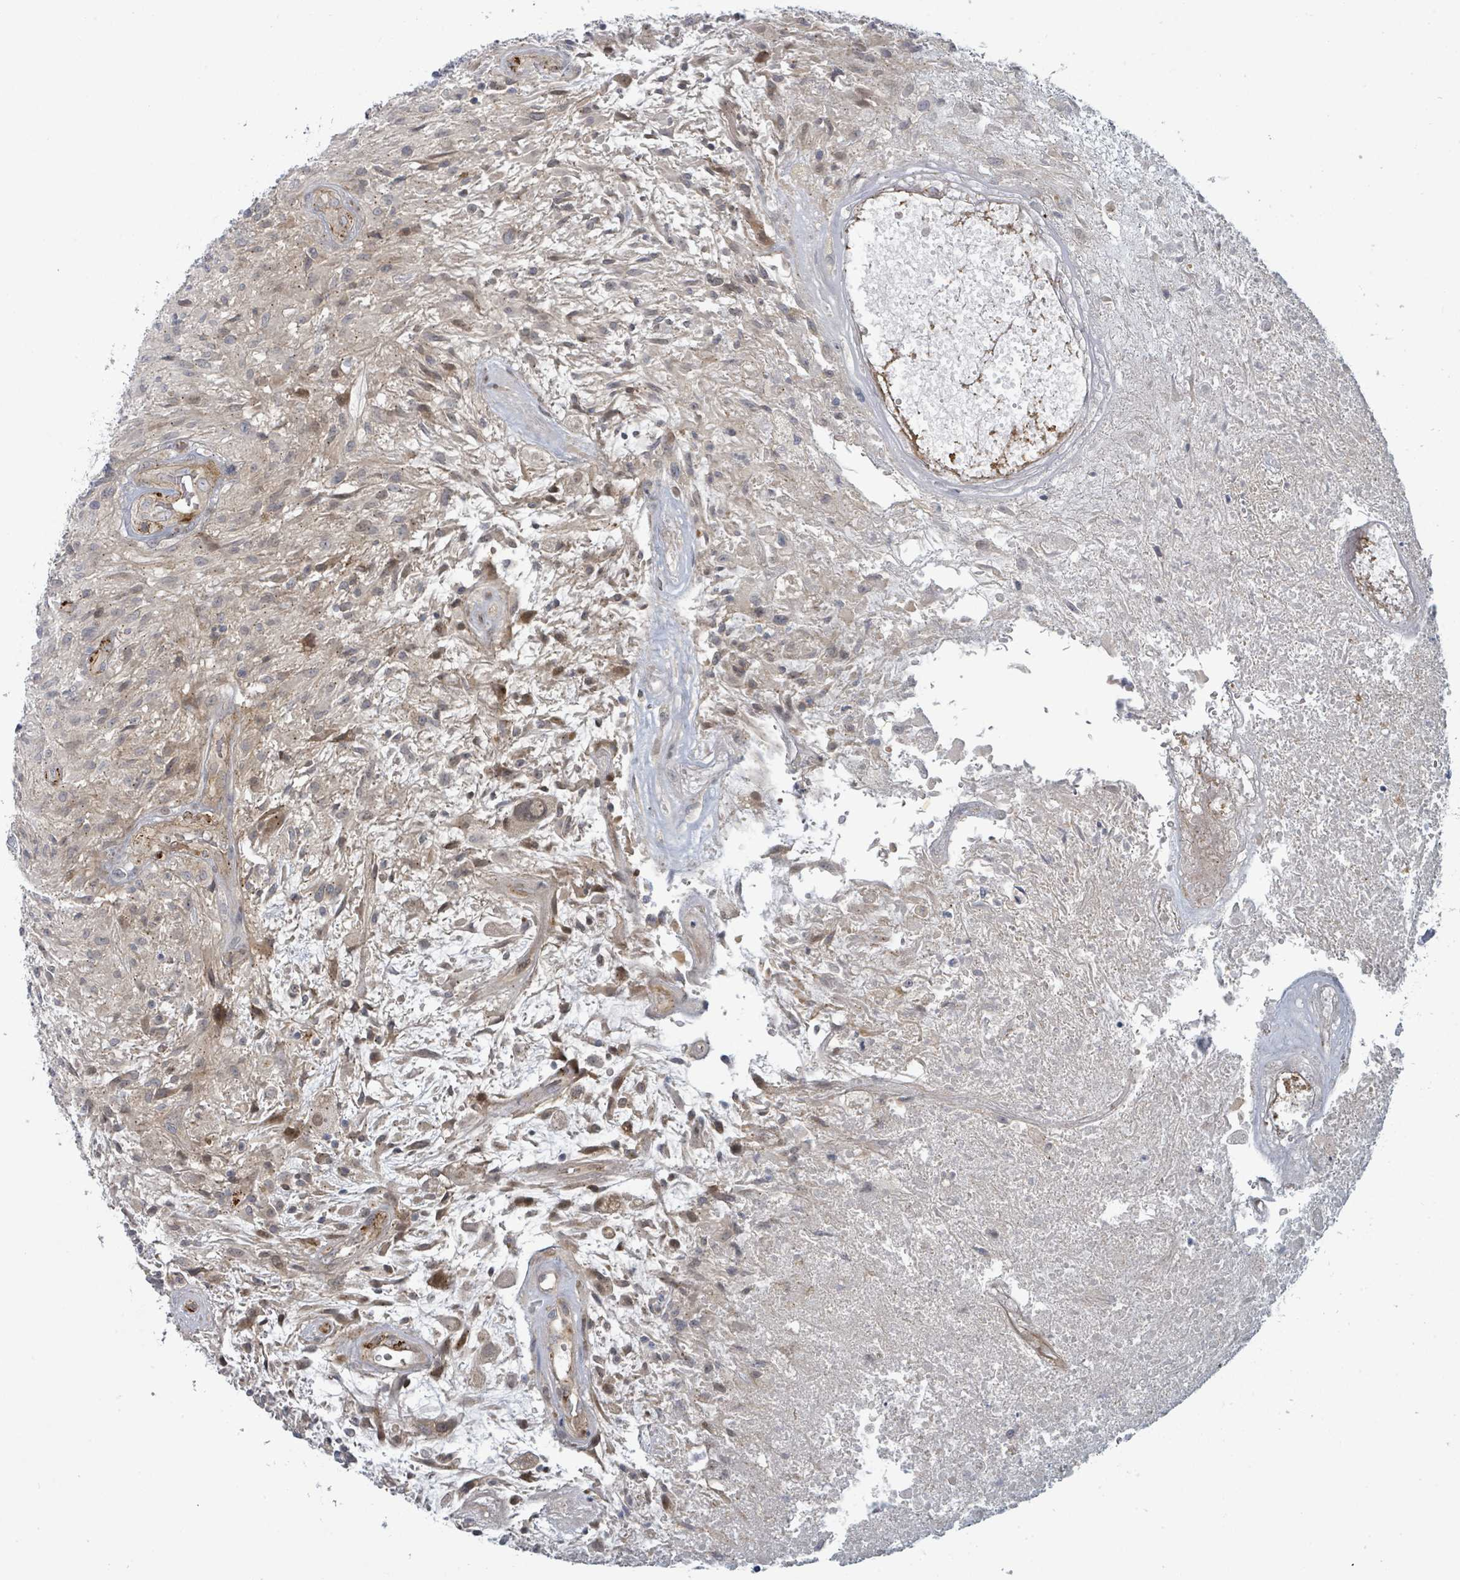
{"staining": {"intensity": "weak", "quantity": "<25%", "location": "cytoplasmic/membranous"}, "tissue": "glioma", "cell_type": "Tumor cells", "image_type": "cancer", "snomed": [{"axis": "morphology", "description": "Glioma, malignant, High grade"}, {"axis": "topography", "description": "Brain"}], "caption": "Immunohistochemical staining of human malignant glioma (high-grade) shows no significant staining in tumor cells.", "gene": "COL5A3", "patient": {"sex": "male", "age": 56}}